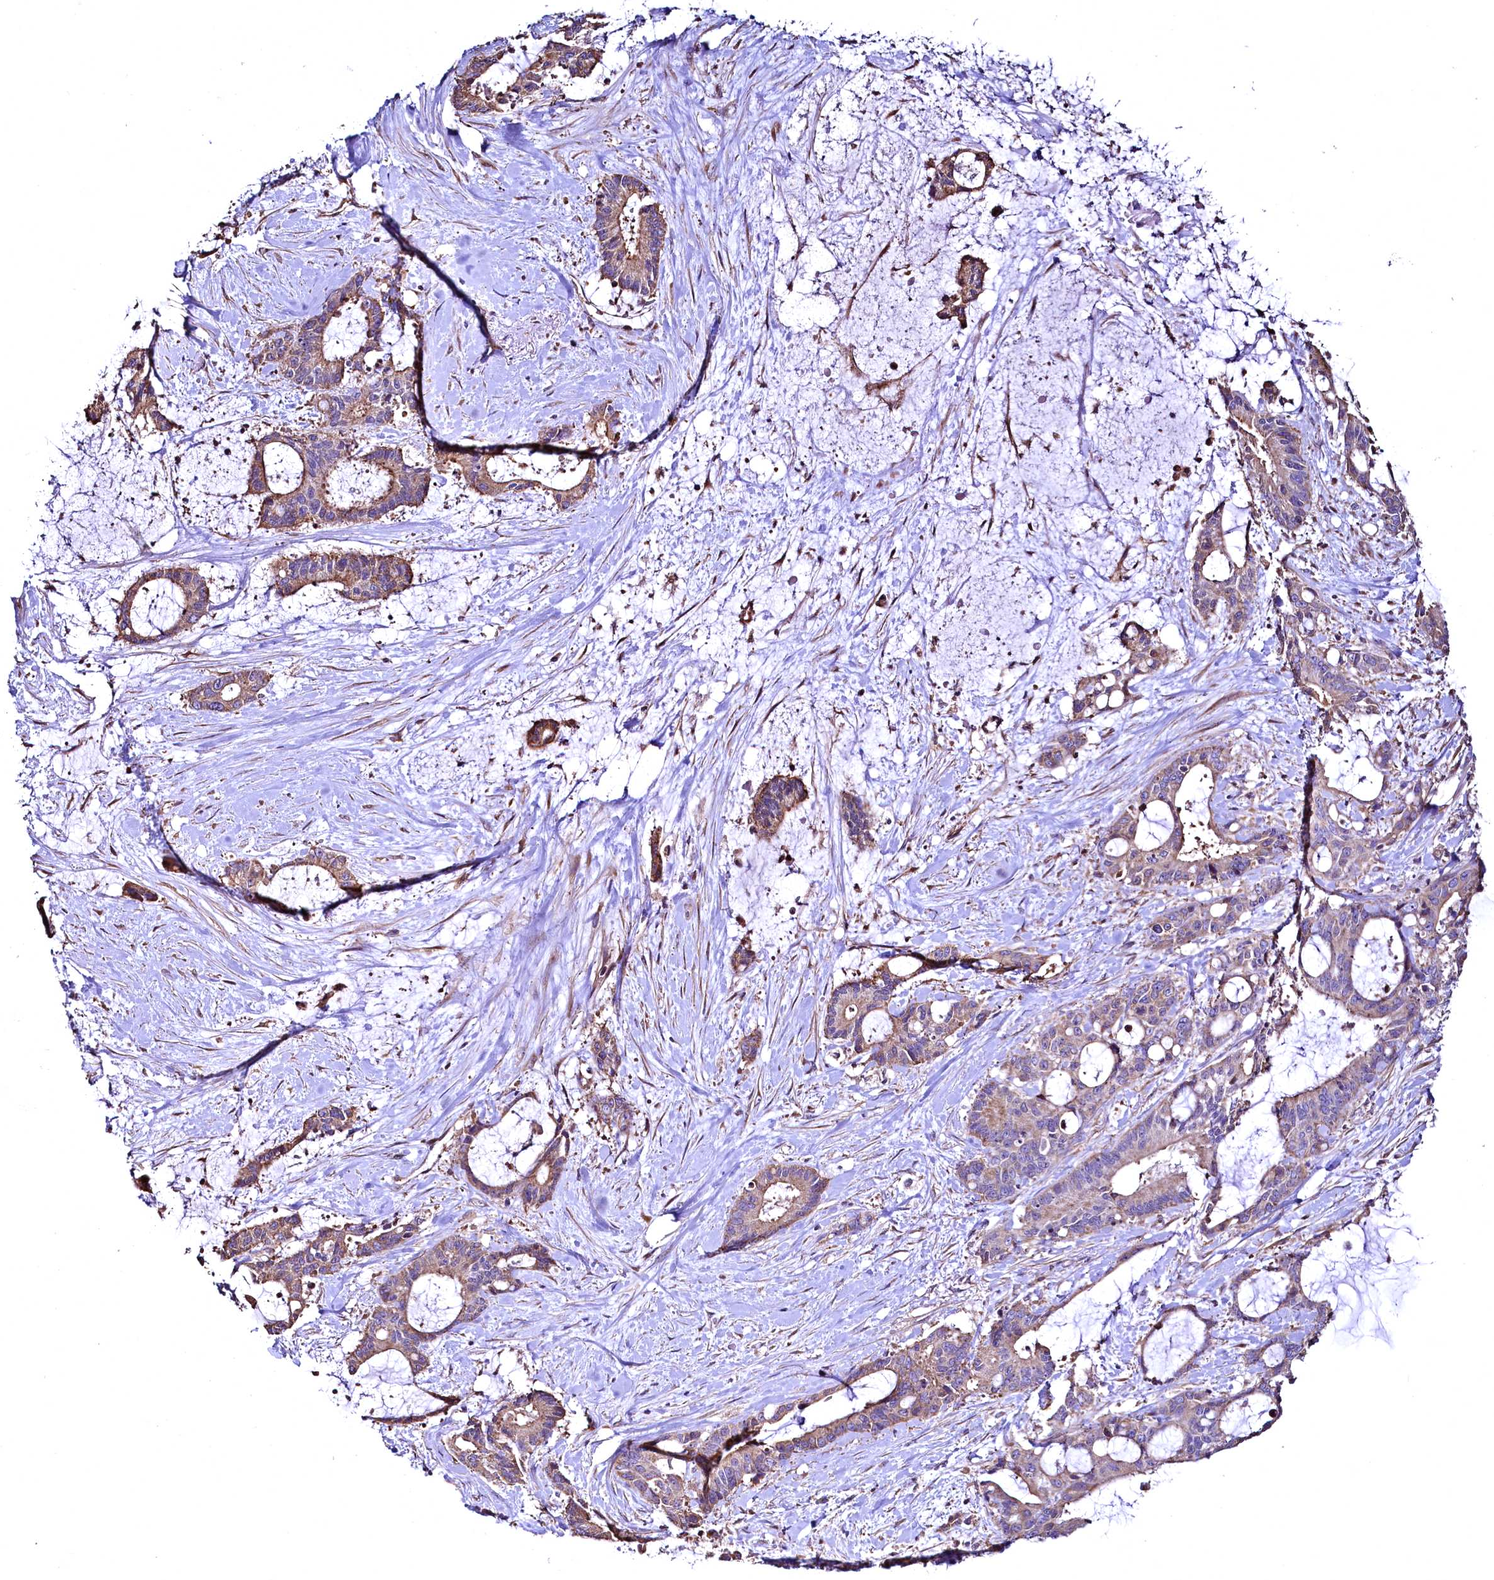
{"staining": {"intensity": "moderate", "quantity": ">75%", "location": "cytoplasmic/membranous"}, "tissue": "liver cancer", "cell_type": "Tumor cells", "image_type": "cancer", "snomed": [{"axis": "morphology", "description": "Normal tissue, NOS"}, {"axis": "morphology", "description": "Cholangiocarcinoma"}, {"axis": "topography", "description": "Liver"}, {"axis": "topography", "description": "Peripheral nerve tissue"}], "caption": "Protein positivity by IHC demonstrates moderate cytoplasmic/membranous expression in approximately >75% of tumor cells in liver cholangiocarcinoma.", "gene": "TBCEL", "patient": {"sex": "female", "age": 73}}